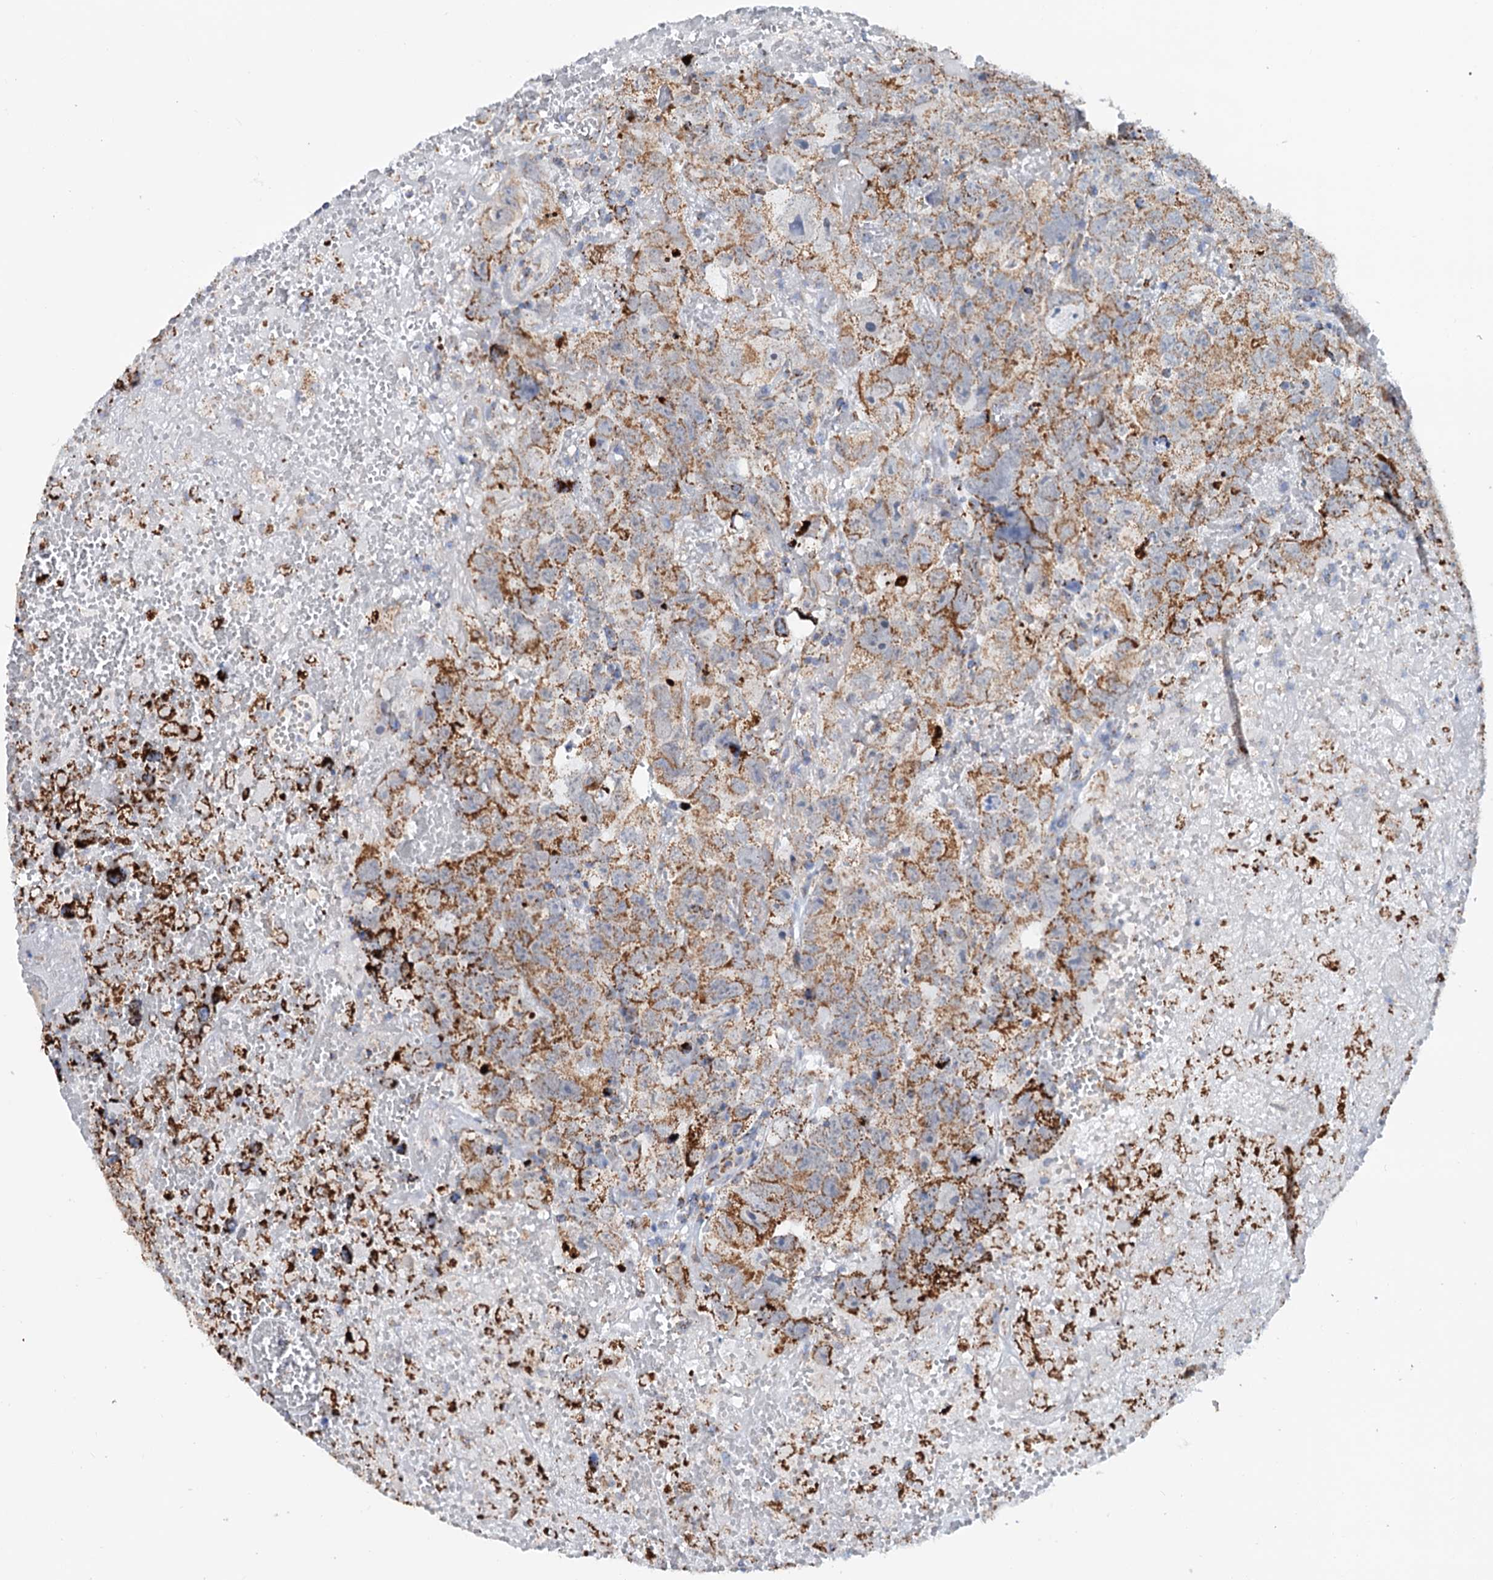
{"staining": {"intensity": "moderate", "quantity": ">75%", "location": "cytoplasmic/membranous"}, "tissue": "testis cancer", "cell_type": "Tumor cells", "image_type": "cancer", "snomed": [{"axis": "morphology", "description": "Carcinoma, Embryonal, NOS"}, {"axis": "topography", "description": "Testis"}], "caption": "Immunohistochemistry (IHC) image of neoplastic tissue: testis embryonal carcinoma stained using immunohistochemistry demonstrates medium levels of moderate protein expression localized specifically in the cytoplasmic/membranous of tumor cells, appearing as a cytoplasmic/membranous brown color.", "gene": "C2CD3", "patient": {"sex": "male", "age": 45}}